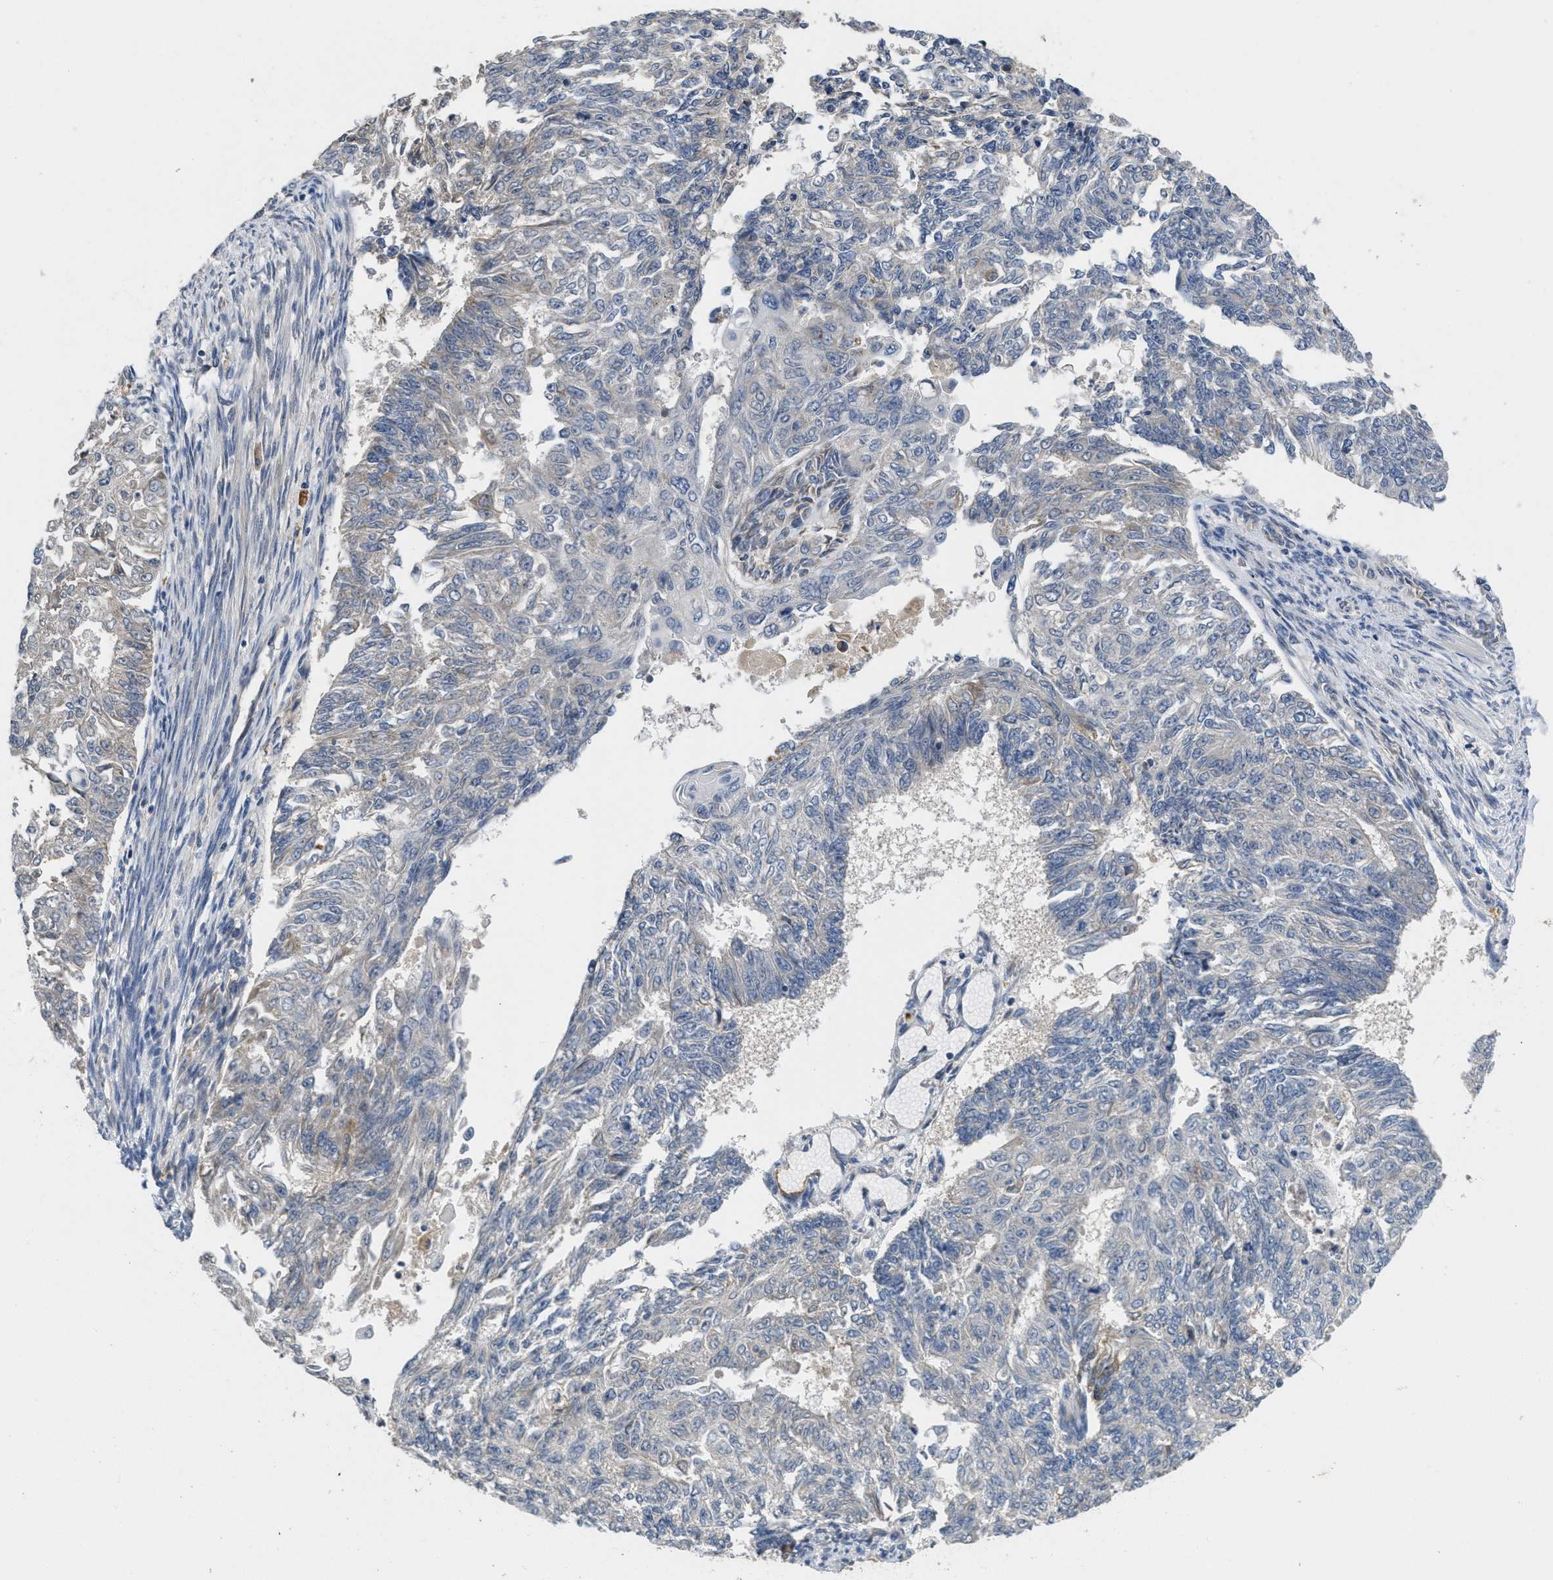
{"staining": {"intensity": "negative", "quantity": "none", "location": "none"}, "tissue": "endometrial cancer", "cell_type": "Tumor cells", "image_type": "cancer", "snomed": [{"axis": "morphology", "description": "Adenocarcinoma, NOS"}, {"axis": "topography", "description": "Endometrium"}], "caption": "DAB immunohistochemical staining of endometrial cancer reveals no significant staining in tumor cells.", "gene": "ANGPT1", "patient": {"sex": "female", "age": 32}}